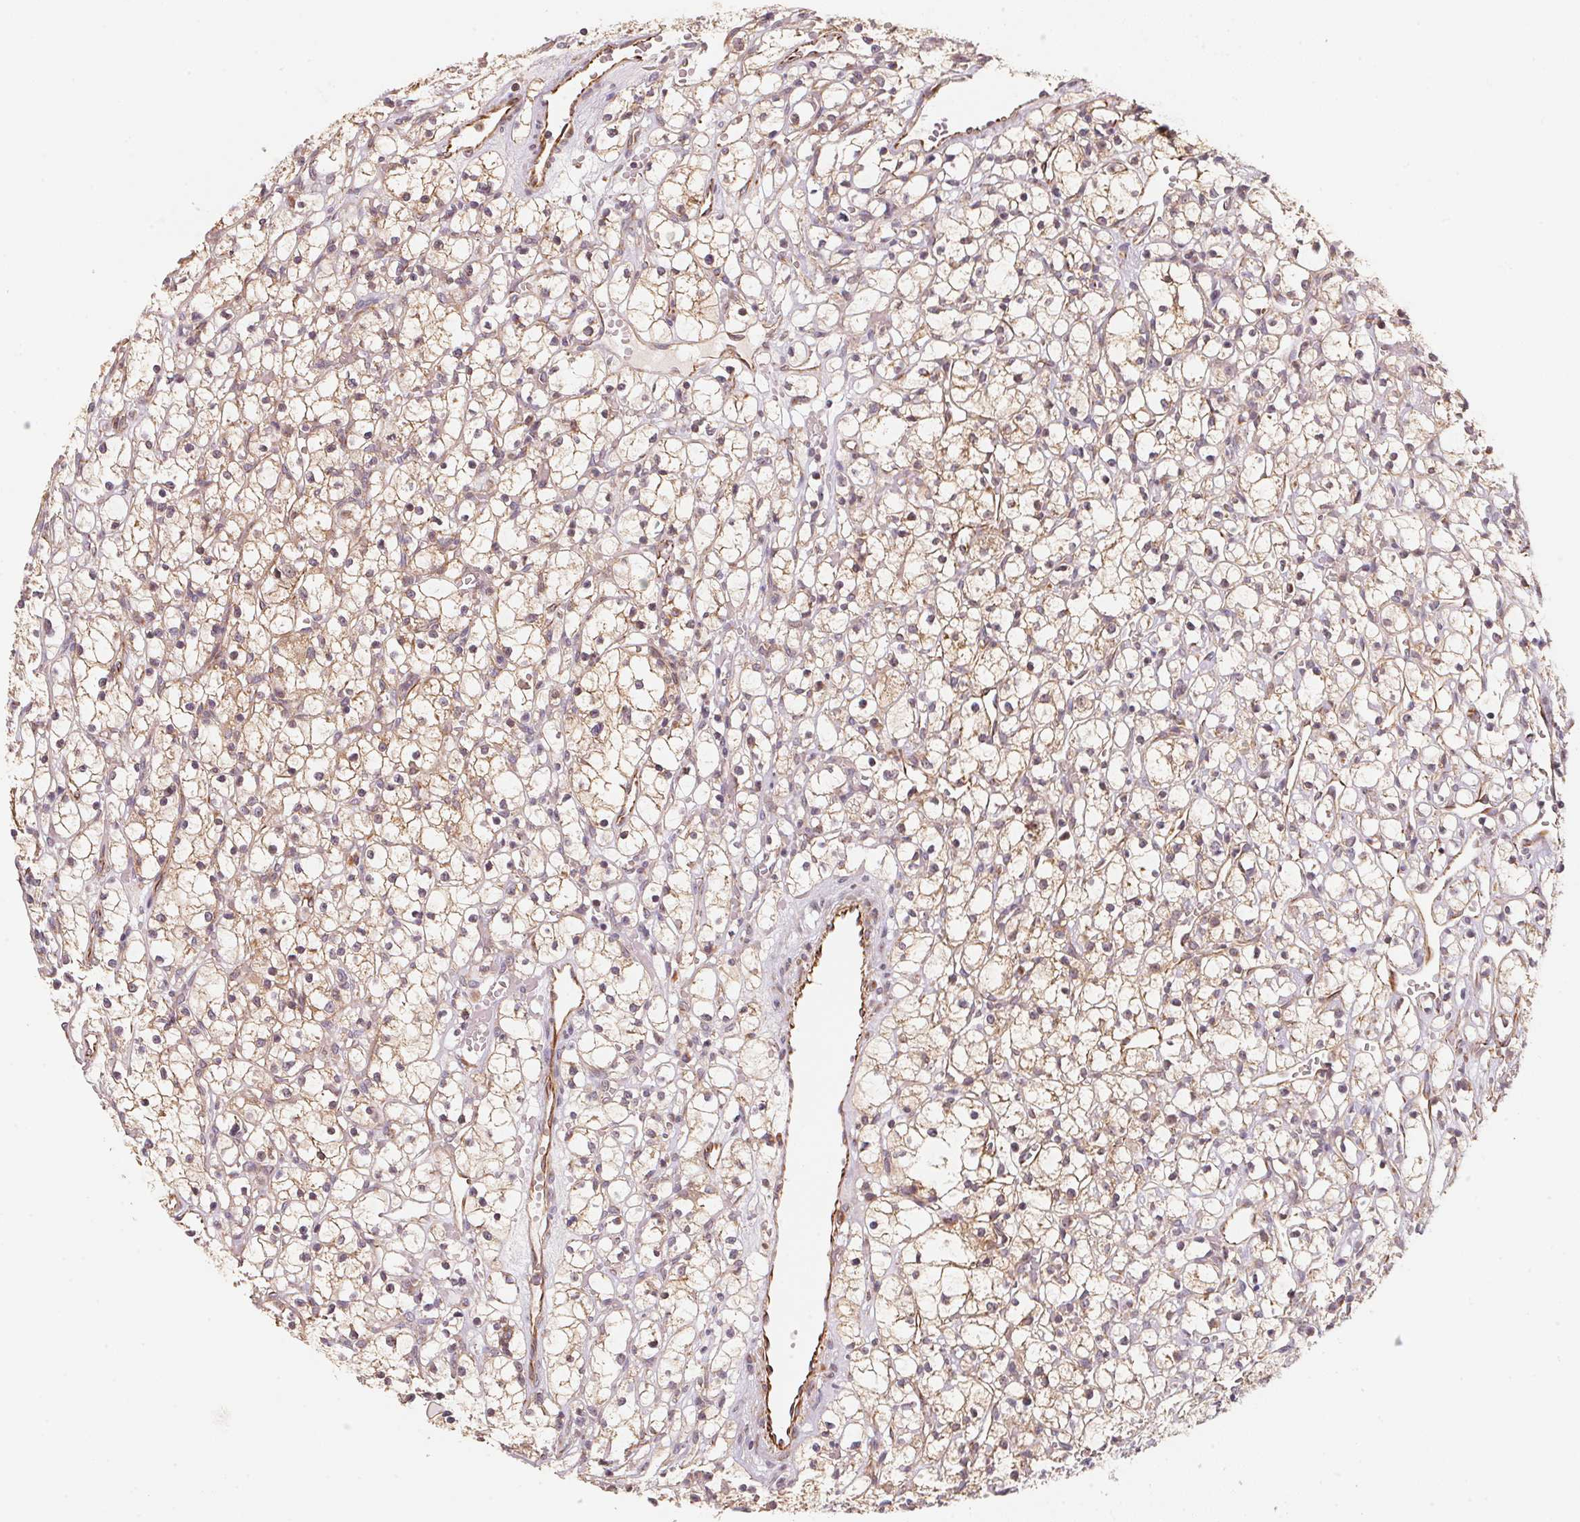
{"staining": {"intensity": "weak", "quantity": "25%-75%", "location": "cytoplasmic/membranous"}, "tissue": "renal cancer", "cell_type": "Tumor cells", "image_type": "cancer", "snomed": [{"axis": "morphology", "description": "Adenocarcinoma, NOS"}, {"axis": "topography", "description": "Kidney"}], "caption": "An immunohistochemistry (IHC) micrograph of neoplastic tissue is shown. Protein staining in brown highlights weak cytoplasmic/membranous positivity in renal adenocarcinoma within tumor cells. The staining was performed using DAB (3,3'-diaminobenzidine) to visualize the protein expression in brown, while the nuclei were stained in blue with hematoxylin (Magnification: 20x).", "gene": "TSPAN12", "patient": {"sex": "female", "age": 59}}